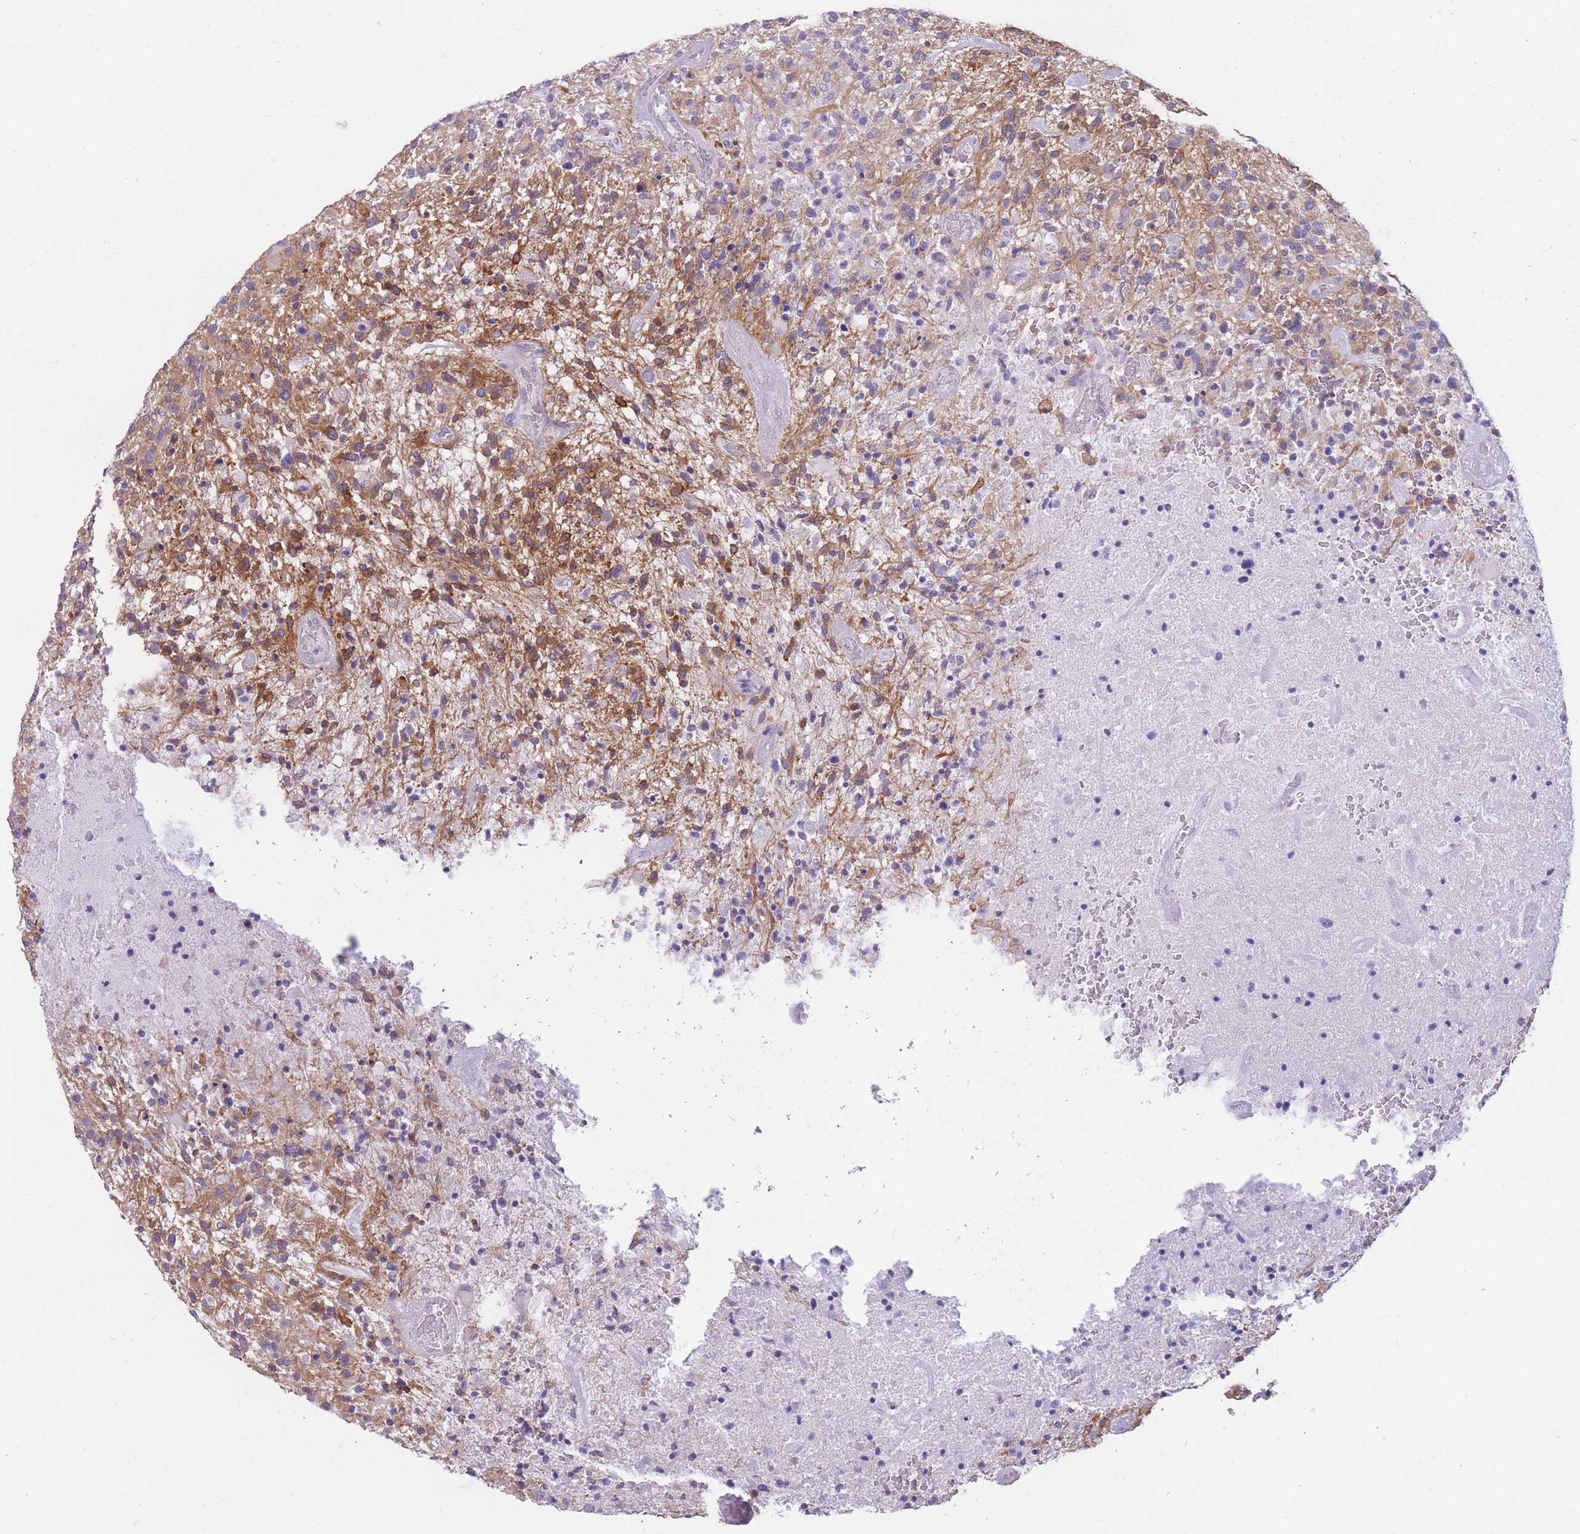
{"staining": {"intensity": "moderate", "quantity": "25%-75%", "location": "cytoplasmic/membranous"}, "tissue": "glioma", "cell_type": "Tumor cells", "image_type": "cancer", "snomed": [{"axis": "morphology", "description": "Glioma, malignant, High grade"}, {"axis": "topography", "description": "Brain"}], "caption": "The histopathology image displays a brown stain indicating the presence of a protein in the cytoplasmic/membranous of tumor cells in malignant high-grade glioma.", "gene": "MTSS2", "patient": {"sex": "male", "age": 47}}